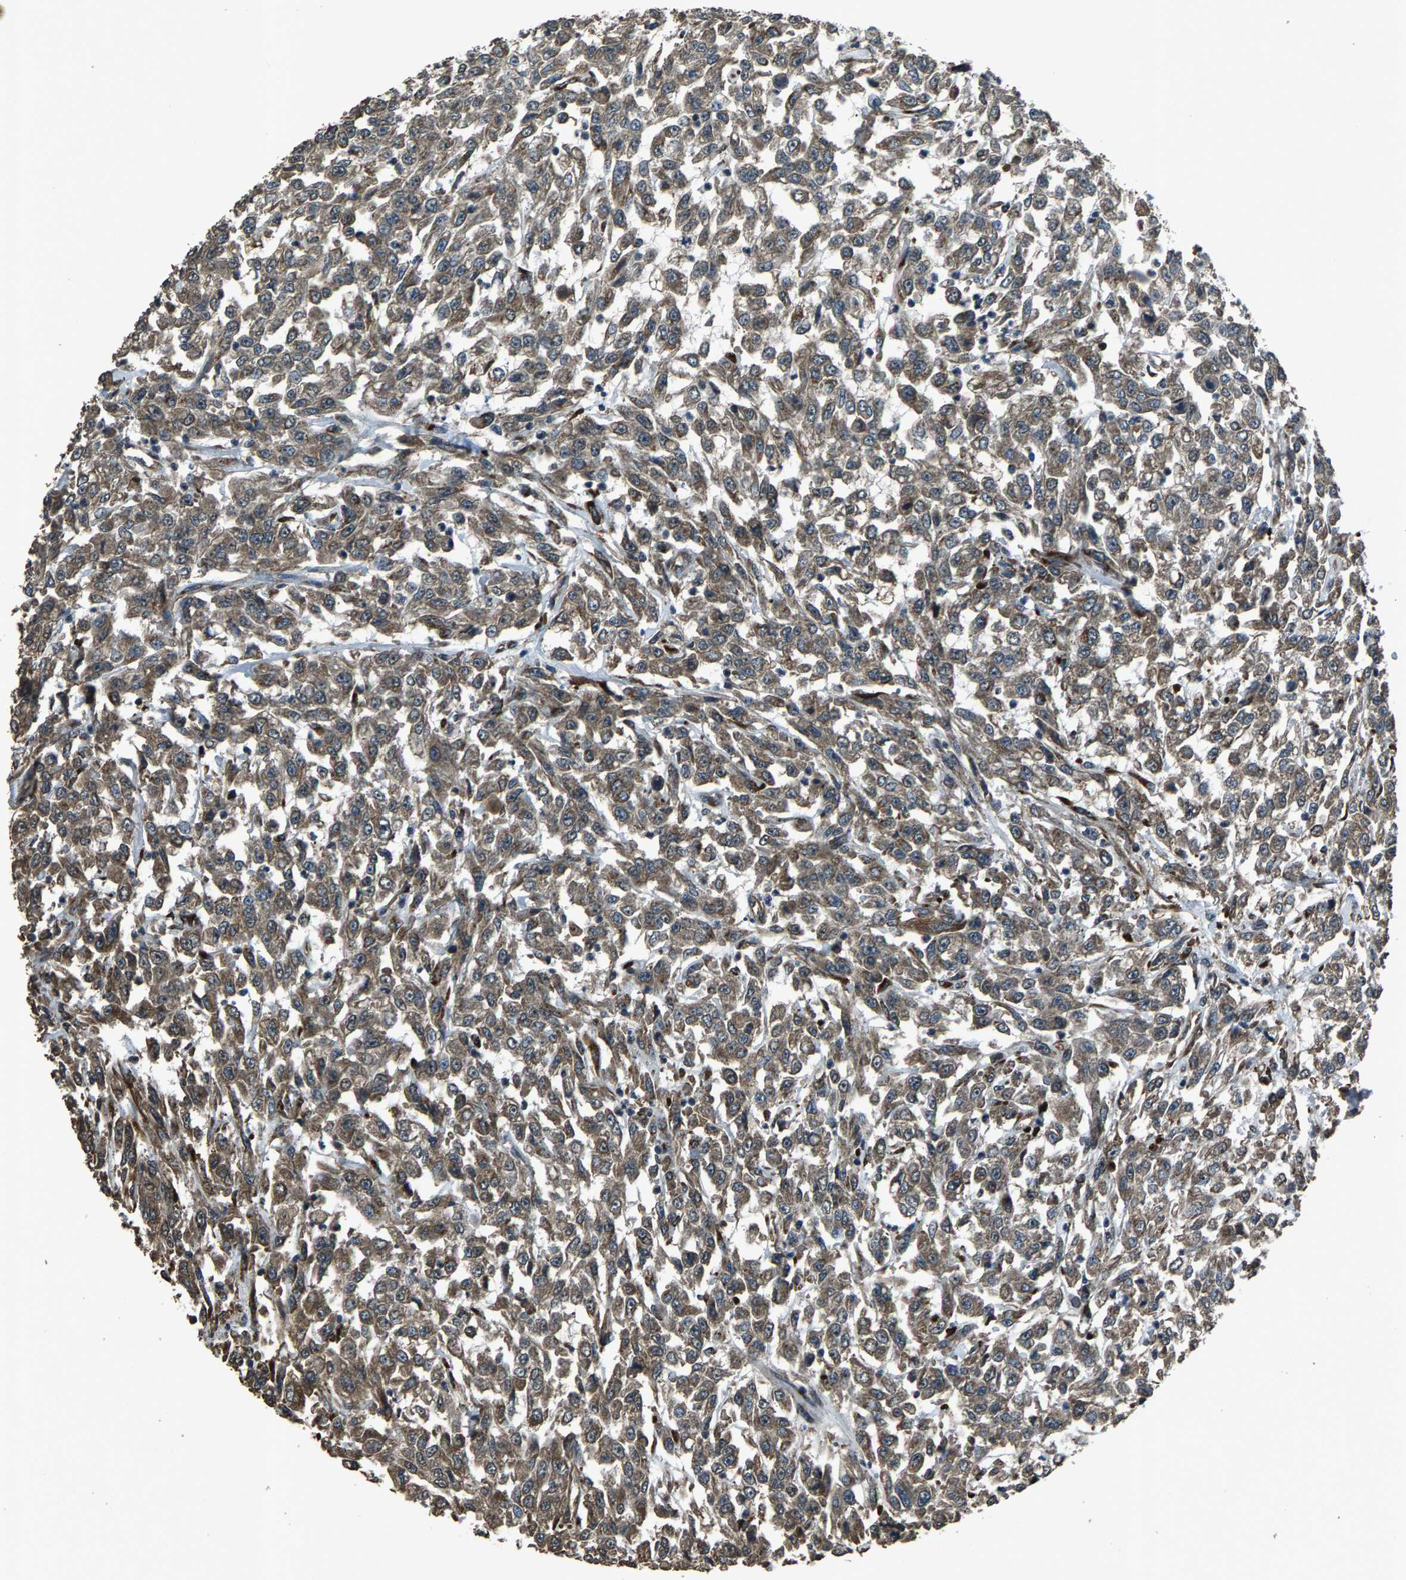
{"staining": {"intensity": "moderate", "quantity": ">75%", "location": "cytoplasmic/membranous"}, "tissue": "urothelial cancer", "cell_type": "Tumor cells", "image_type": "cancer", "snomed": [{"axis": "morphology", "description": "Urothelial carcinoma, High grade"}, {"axis": "topography", "description": "Urinary bladder"}], "caption": "Immunohistochemistry (IHC) photomicrograph of neoplastic tissue: human urothelial carcinoma (high-grade) stained using IHC displays medium levels of moderate protein expression localized specifically in the cytoplasmic/membranous of tumor cells, appearing as a cytoplasmic/membranous brown color.", "gene": "SLC38A10", "patient": {"sex": "male", "age": 46}}